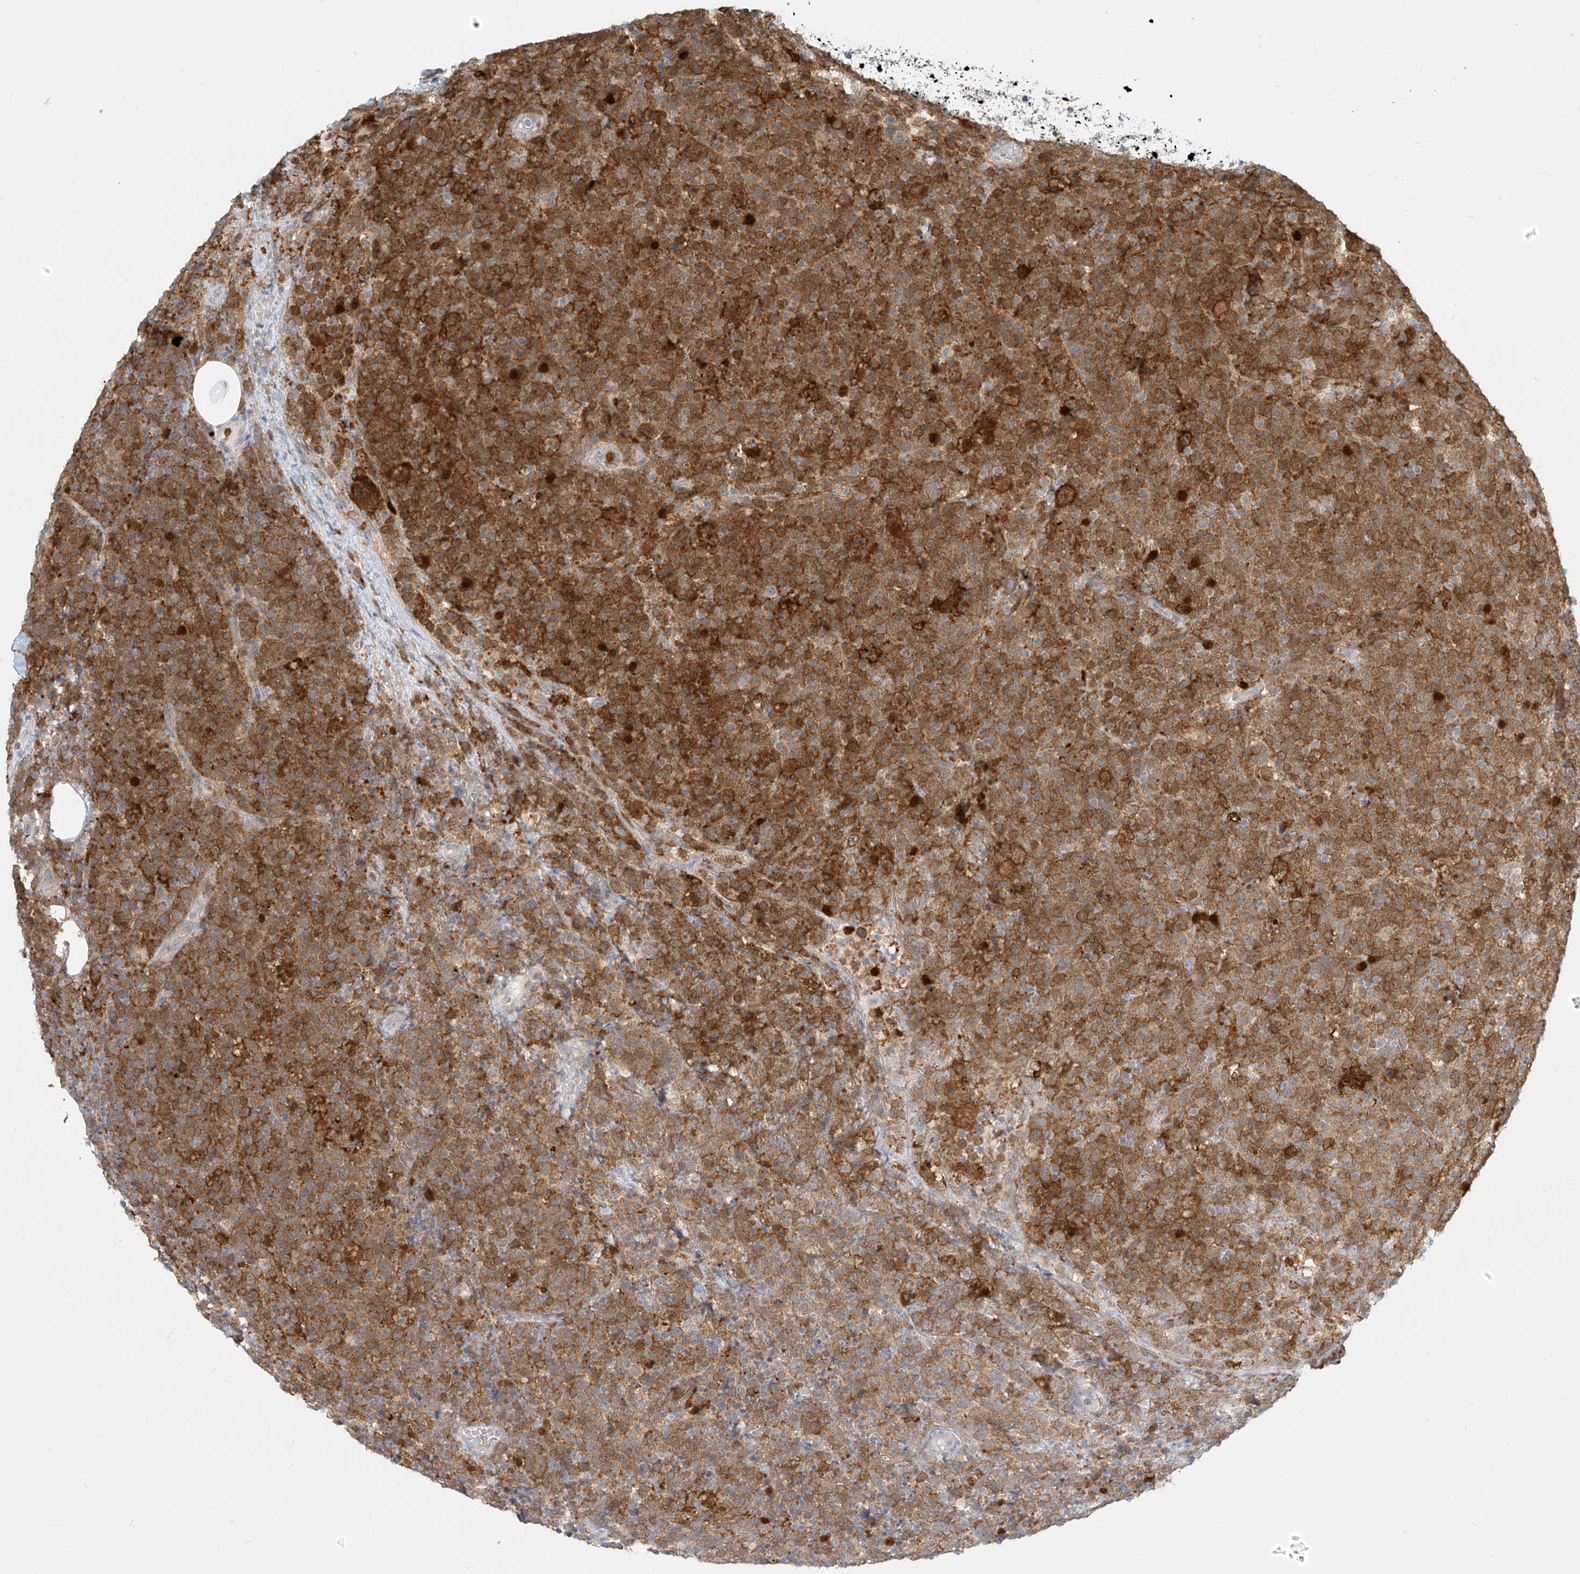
{"staining": {"intensity": "strong", "quantity": ">75%", "location": "cytoplasmic/membranous"}, "tissue": "lymphoma", "cell_type": "Tumor cells", "image_type": "cancer", "snomed": [{"axis": "morphology", "description": "Malignant lymphoma, non-Hodgkin's type, High grade"}, {"axis": "topography", "description": "Lymph node"}], "caption": "A brown stain highlights strong cytoplasmic/membranous positivity of a protein in lymphoma tumor cells.", "gene": "PGD", "patient": {"sex": "male", "age": 61}}